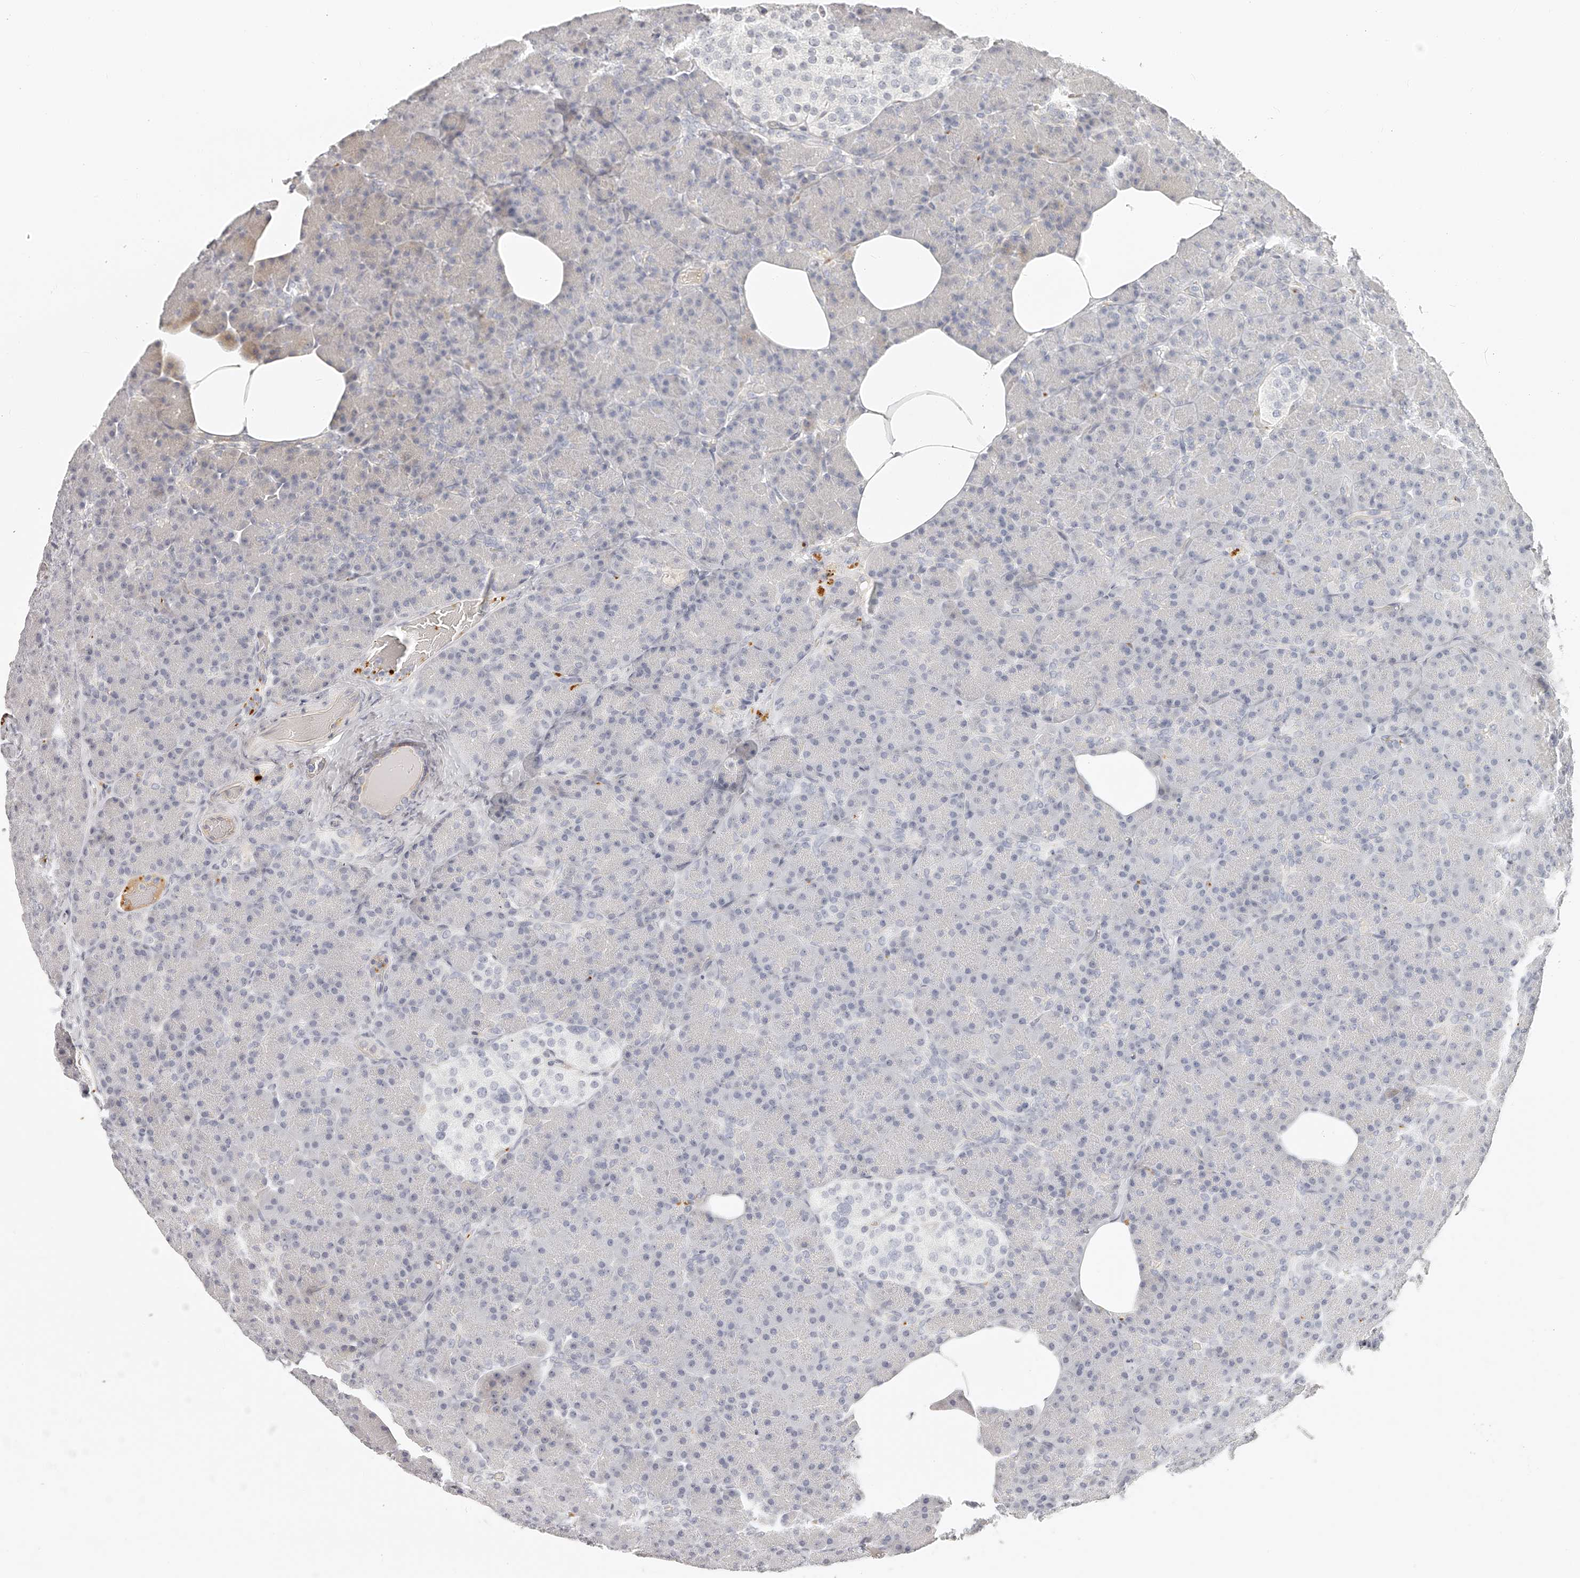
{"staining": {"intensity": "negative", "quantity": "none", "location": "none"}, "tissue": "pancreas", "cell_type": "Exocrine glandular cells", "image_type": "normal", "snomed": [{"axis": "morphology", "description": "Normal tissue, NOS"}, {"axis": "topography", "description": "Pancreas"}], "caption": "Image shows no protein positivity in exocrine glandular cells of benign pancreas. Nuclei are stained in blue.", "gene": "ITGB3", "patient": {"sex": "female", "age": 43}}